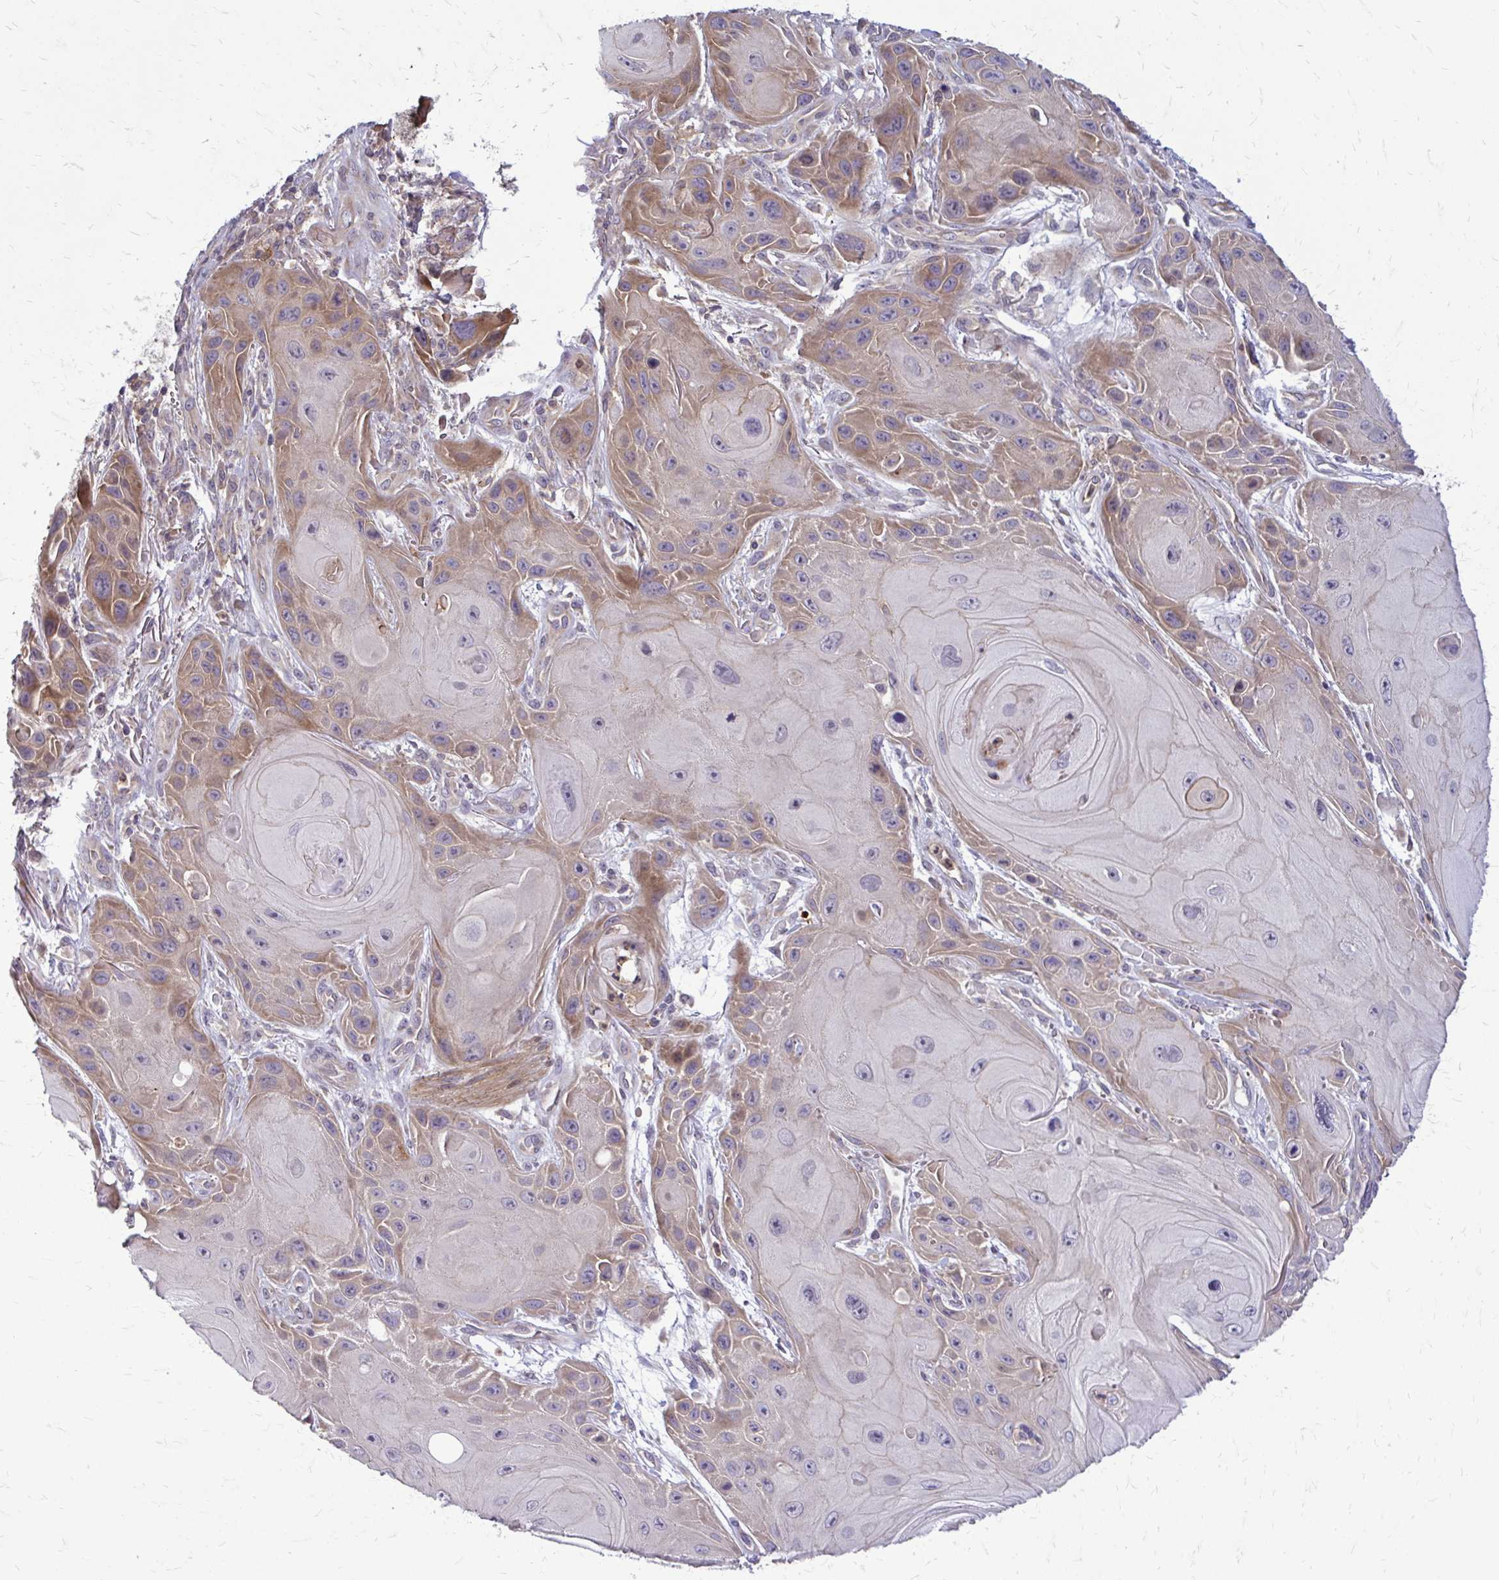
{"staining": {"intensity": "moderate", "quantity": "25%-75%", "location": "cytoplasmic/membranous"}, "tissue": "skin cancer", "cell_type": "Tumor cells", "image_type": "cancer", "snomed": [{"axis": "morphology", "description": "Squamous cell carcinoma, NOS"}, {"axis": "topography", "description": "Skin"}], "caption": "IHC photomicrograph of neoplastic tissue: skin squamous cell carcinoma stained using immunohistochemistry shows medium levels of moderate protein expression localized specifically in the cytoplasmic/membranous of tumor cells, appearing as a cytoplasmic/membranous brown color.", "gene": "OXNAD1", "patient": {"sex": "female", "age": 94}}